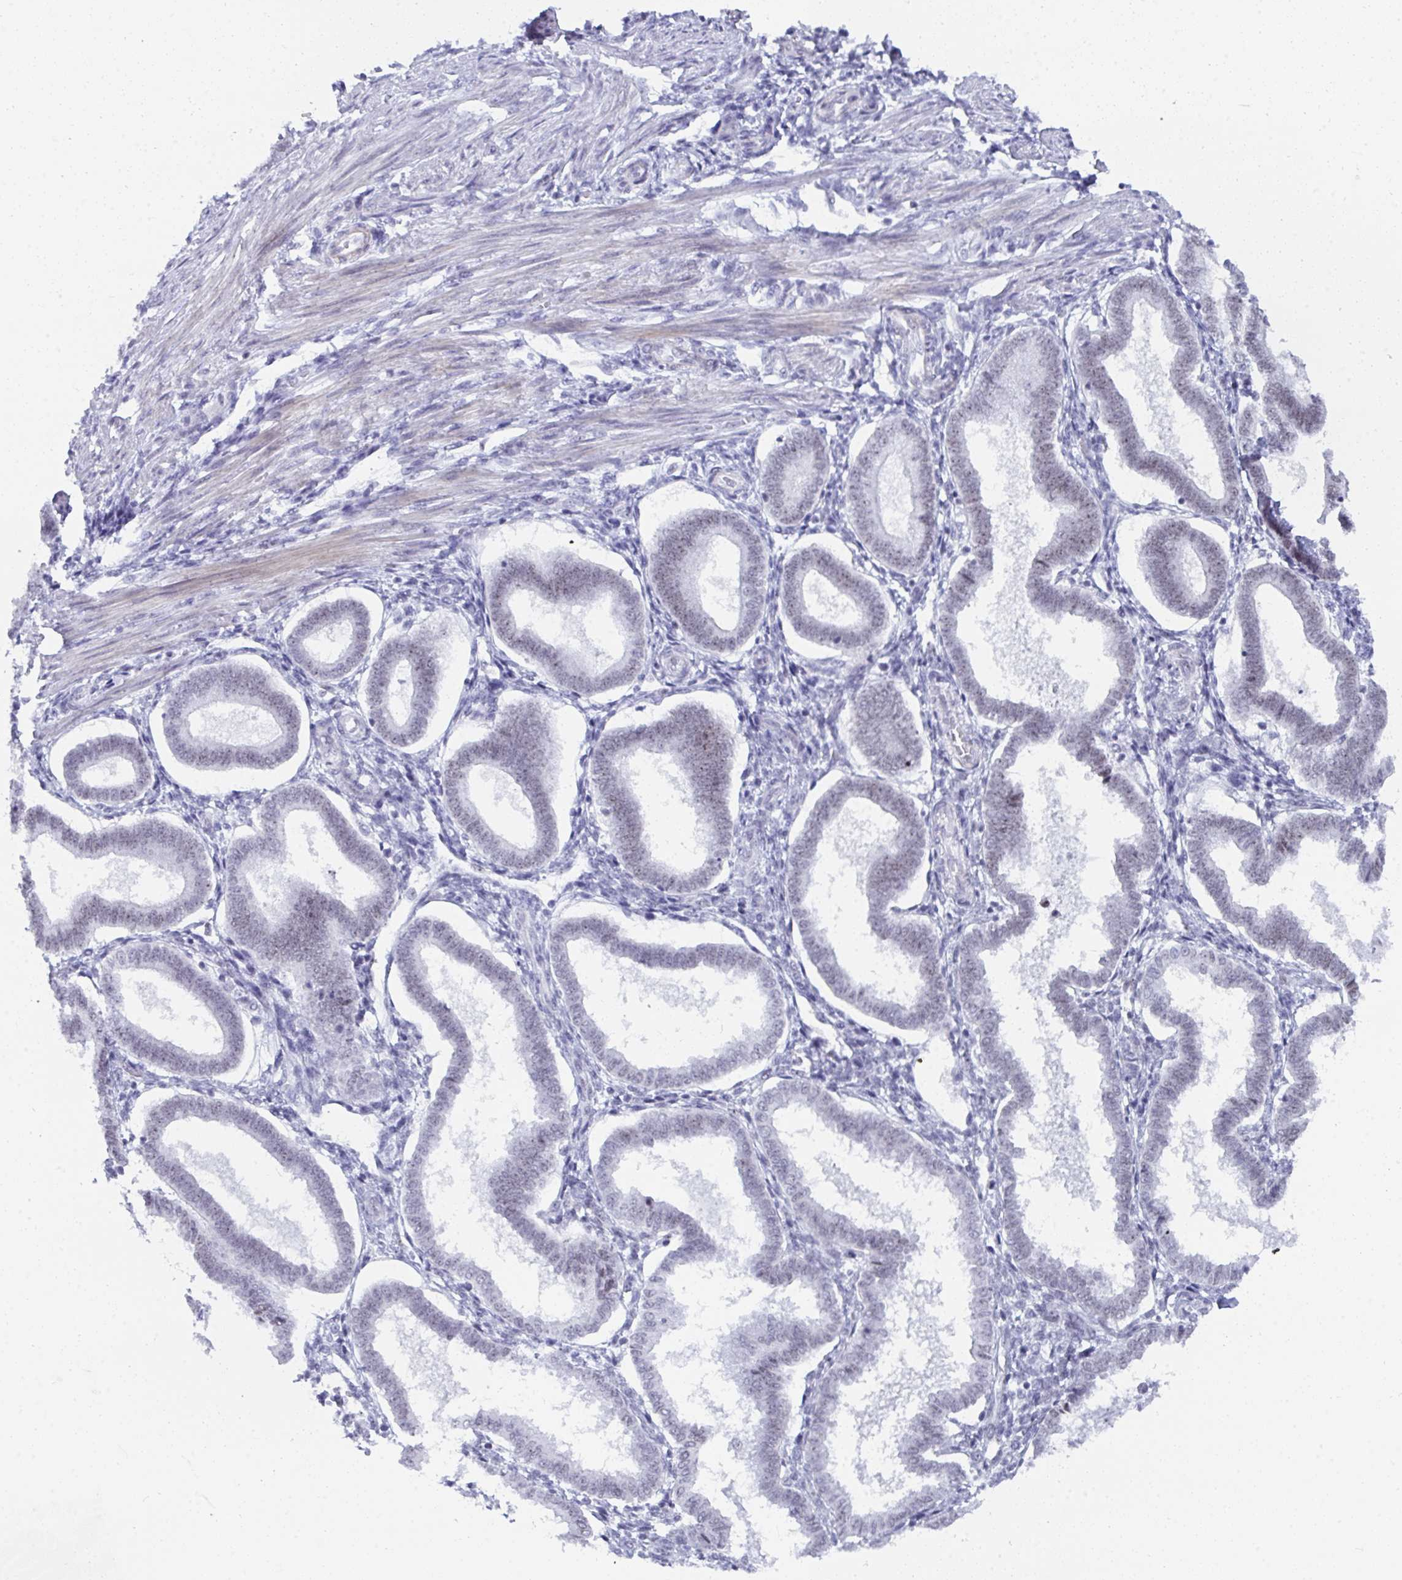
{"staining": {"intensity": "moderate", "quantity": "<25%", "location": "nuclear"}, "tissue": "endometrium", "cell_type": "Cells in endometrial stroma", "image_type": "normal", "snomed": [{"axis": "morphology", "description": "Normal tissue, NOS"}, {"axis": "topography", "description": "Endometrium"}], "caption": "This image shows immunohistochemistry (IHC) staining of unremarkable endometrium, with low moderate nuclear positivity in about <25% of cells in endometrial stroma.", "gene": "NOP10", "patient": {"sex": "female", "age": 24}}